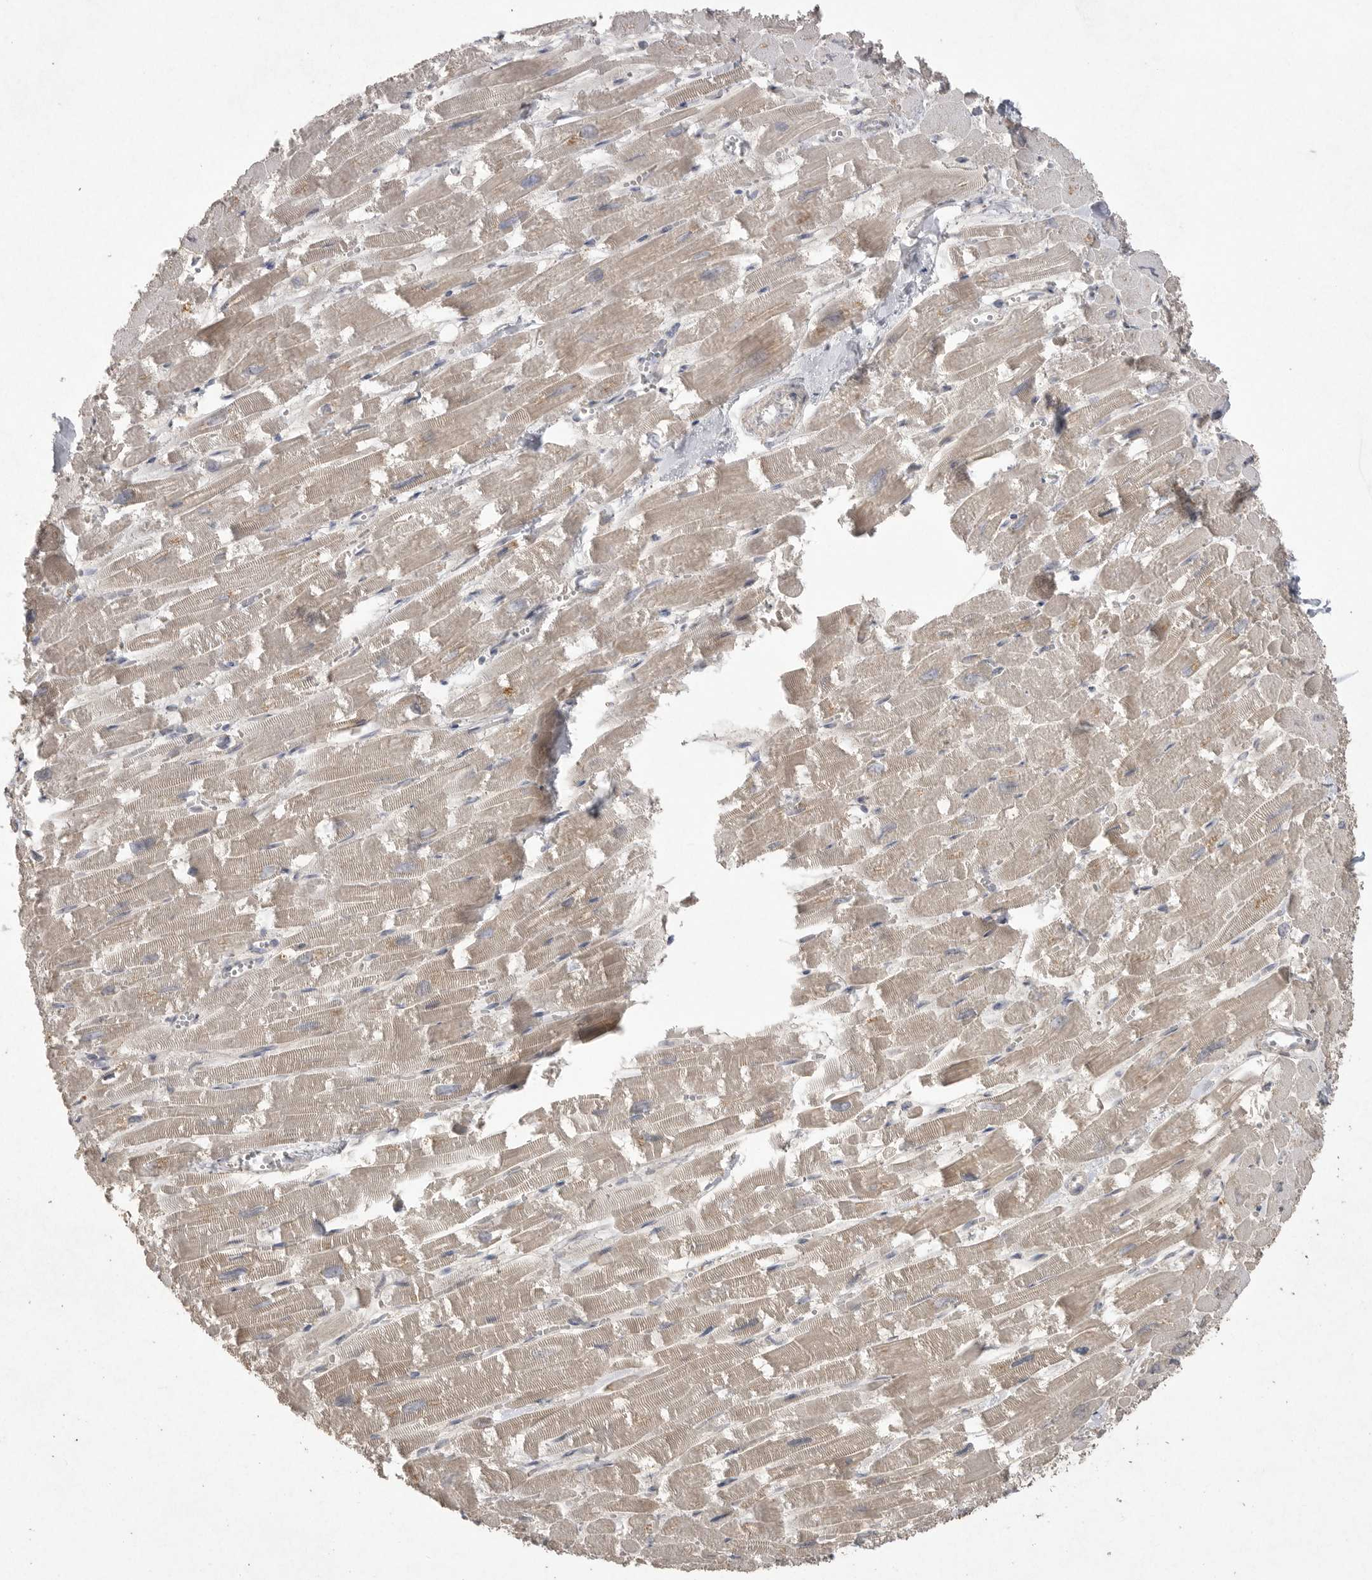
{"staining": {"intensity": "weak", "quantity": ">75%", "location": "cytoplasmic/membranous"}, "tissue": "heart muscle", "cell_type": "Cardiomyocytes", "image_type": "normal", "snomed": [{"axis": "morphology", "description": "Normal tissue, NOS"}, {"axis": "topography", "description": "Heart"}], "caption": "Immunohistochemistry image of normal human heart muscle stained for a protein (brown), which shows low levels of weak cytoplasmic/membranous positivity in about >75% of cardiomyocytes.", "gene": "VANGL2", "patient": {"sex": "male", "age": 54}}